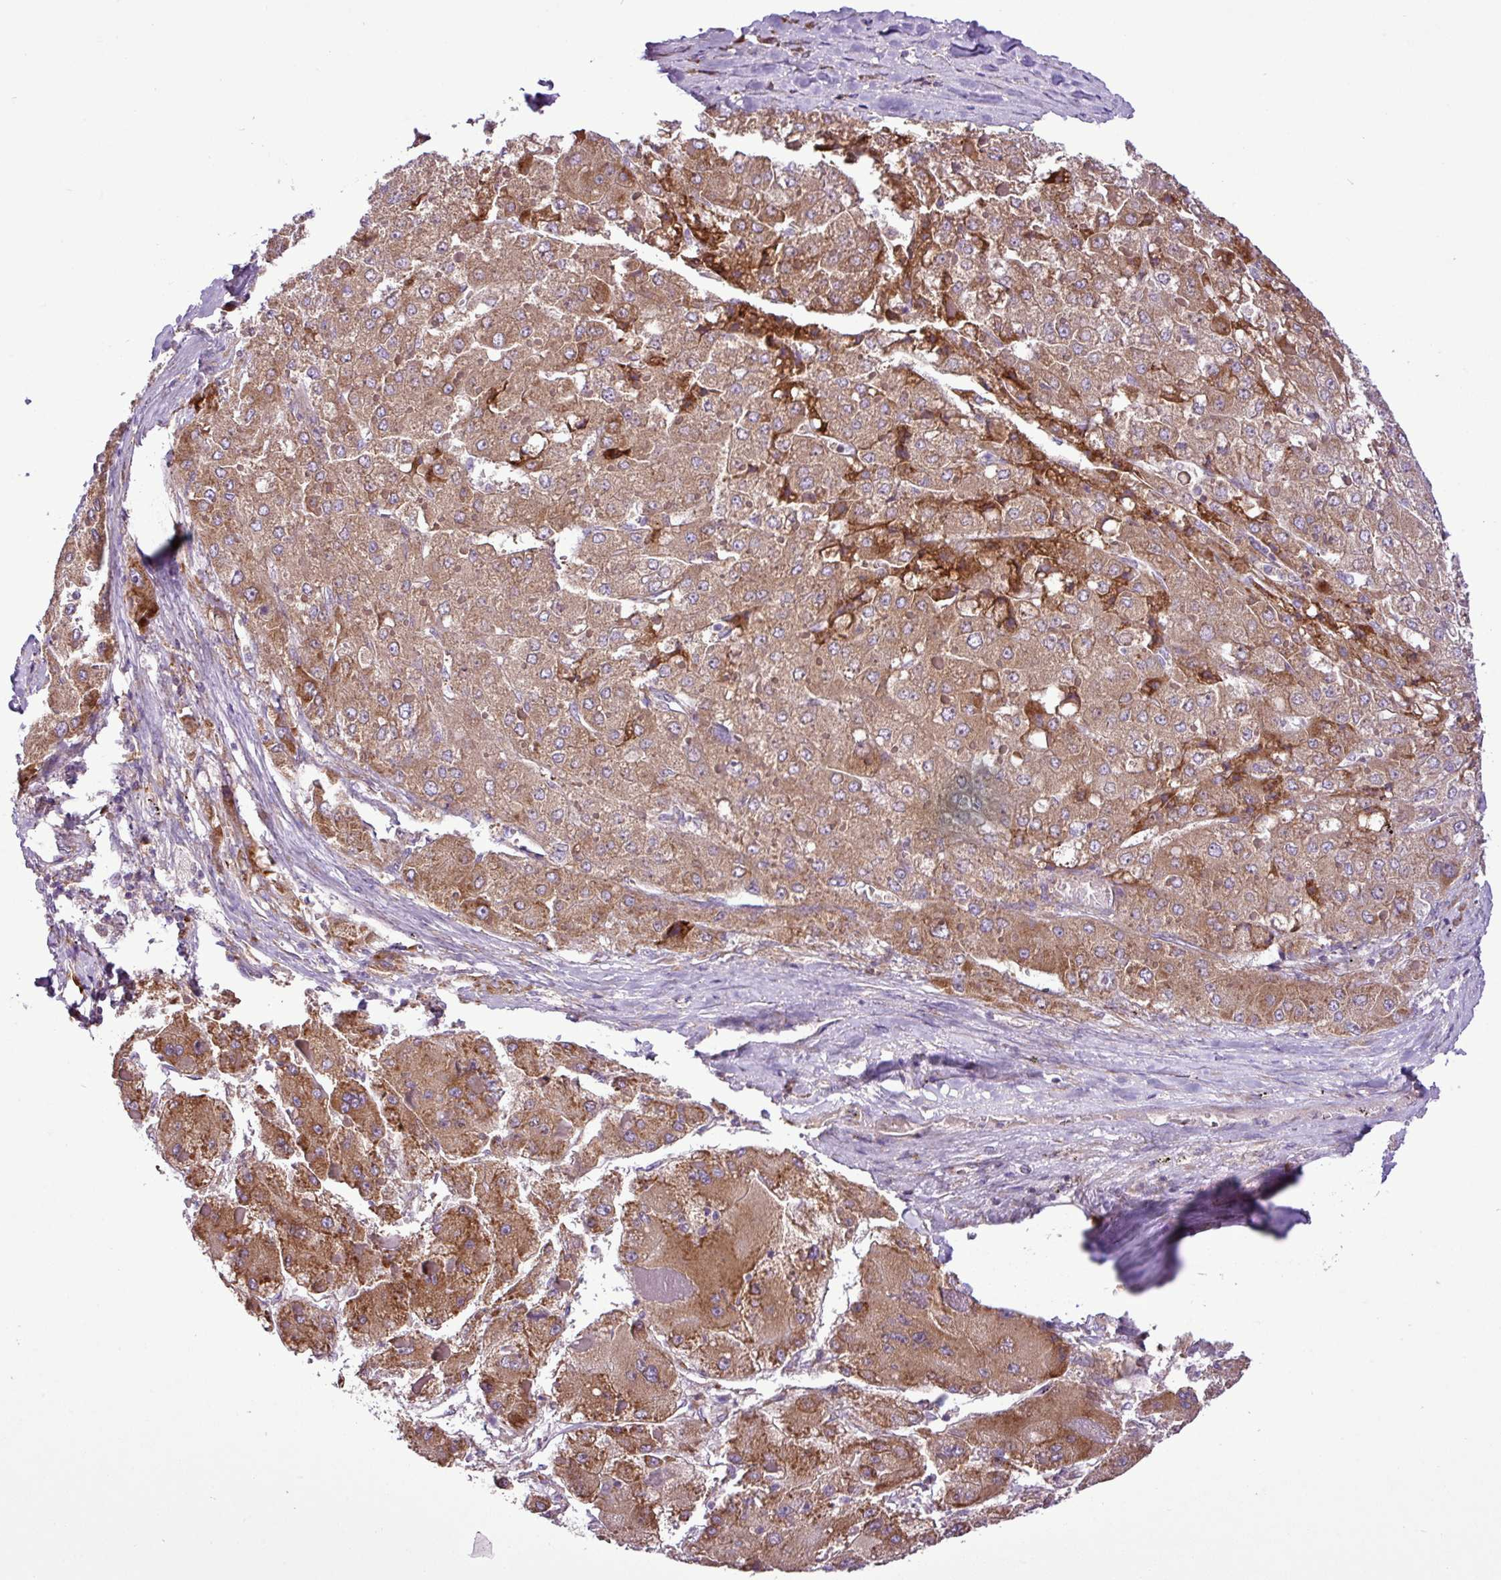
{"staining": {"intensity": "strong", "quantity": ">75%", "location": "cytoplasmic/membranous"}, "tissue": "liver cancer", "cell_type": "Tumor cells", "image_type": "cancer", "snomed": [{"axis": "morphology", "description": "Carcinoma, Hepatocellular, NOS"}, {"axis": "topography", "description": "Liver"}], "caption": "This micrograph shows IHC staining of human hepatocellular carcinoma (liver), with high strong cytoplasmic/membranous expression in about >75% of tumor cells.", "gene": "RPL13", "patient": {"sex": "female", "age": 73}}